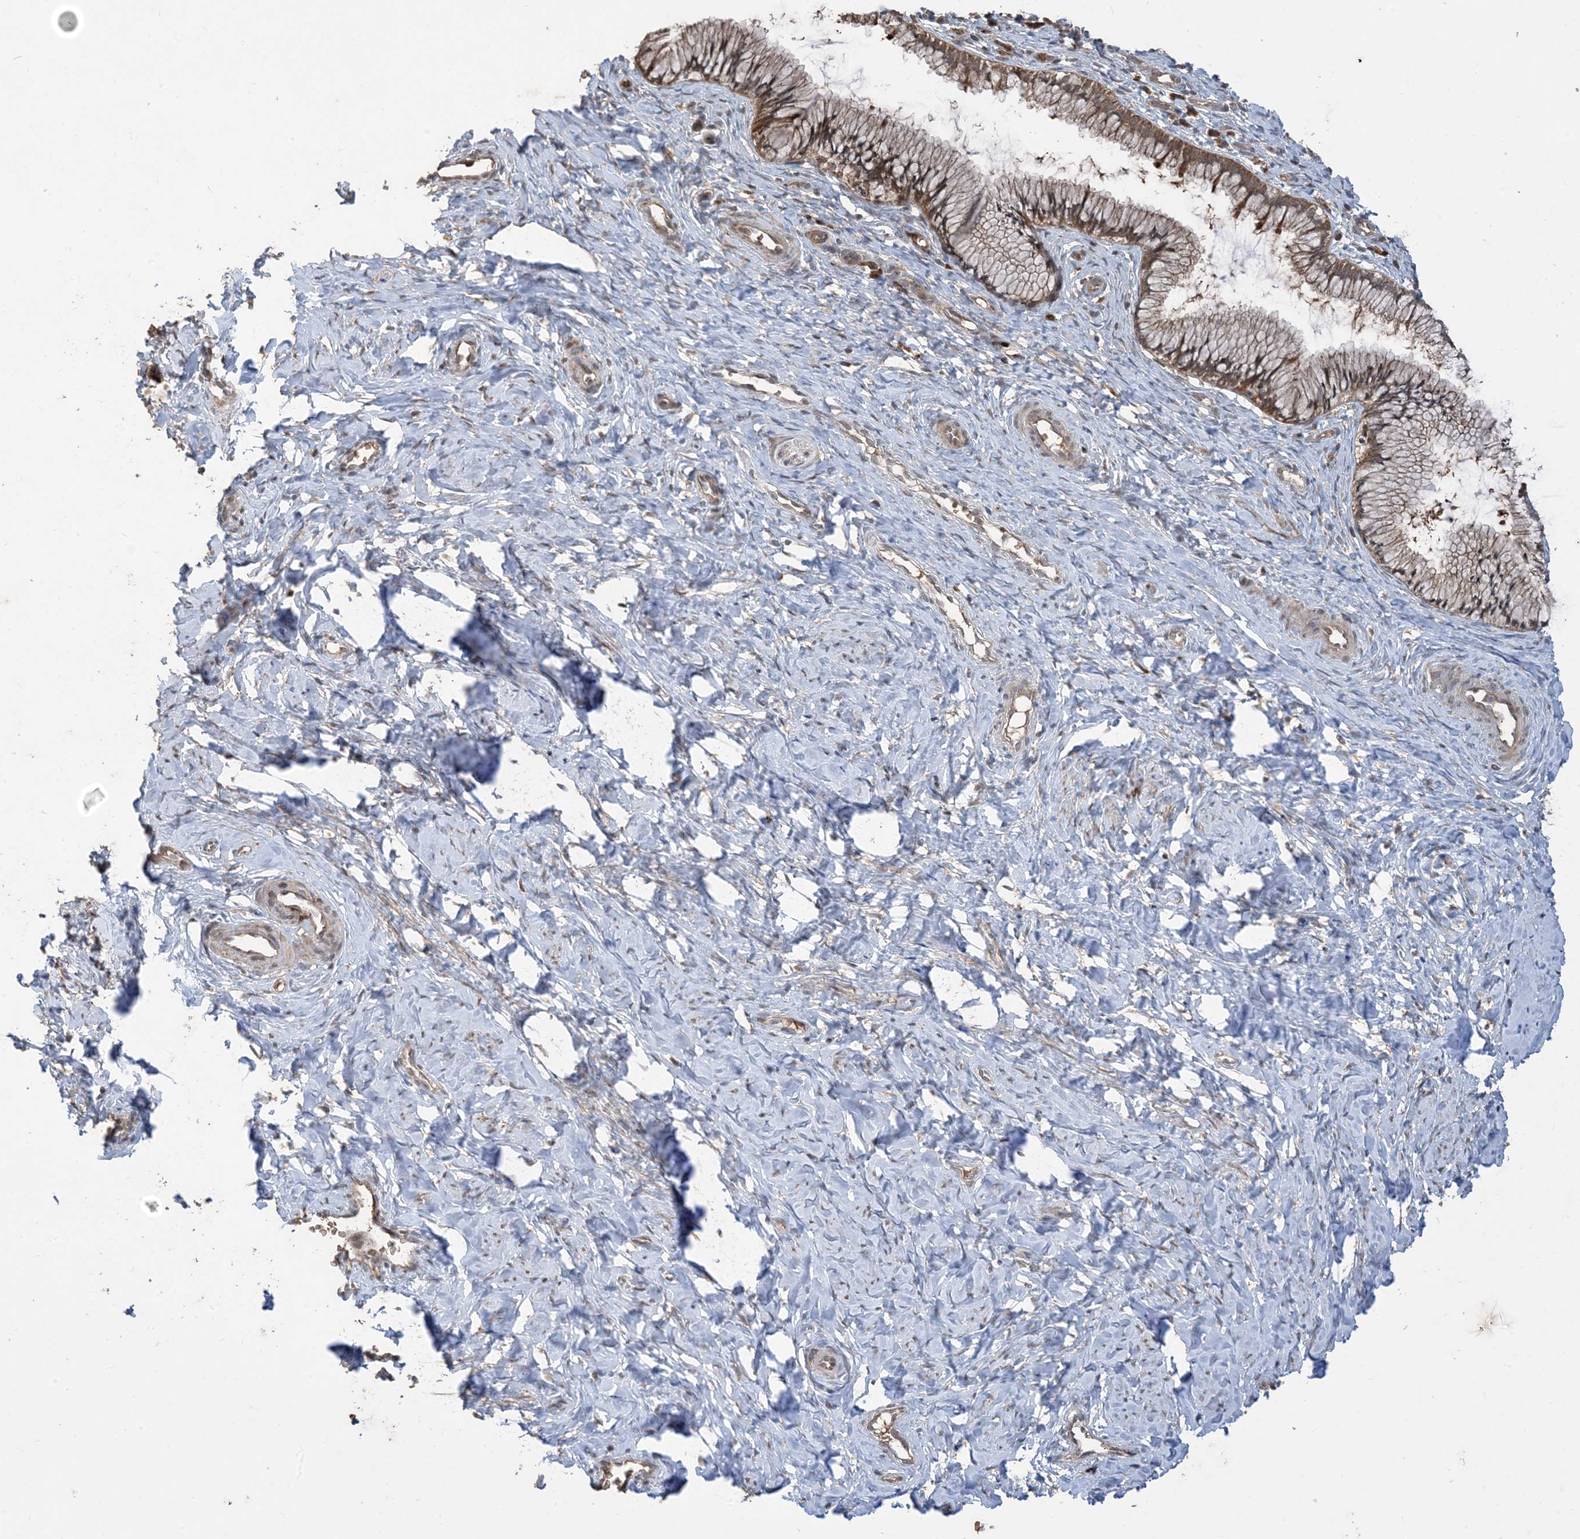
{"staining": {"intensity": "moderate", "quantity": "25%-75%", "location": "cytoplasmic/membranous,nuclear"}, "tissue": "cervix", "cell_type": "Glandular cells", "image_type": "normal", "snomed": [{"axis": "morphology", "description": "Normal tissue, NOS"}, {"axis": "topography", "description": "Cervix"}], "caption": "Human cervix stained for a protein (brown) demonstrates moderate cytoplasmic/membranous,nuclear positive expression in about 25%-75% of glandular cells.", "gene": "PUSL1", "patient": {"sex": "female", "age": 27}}